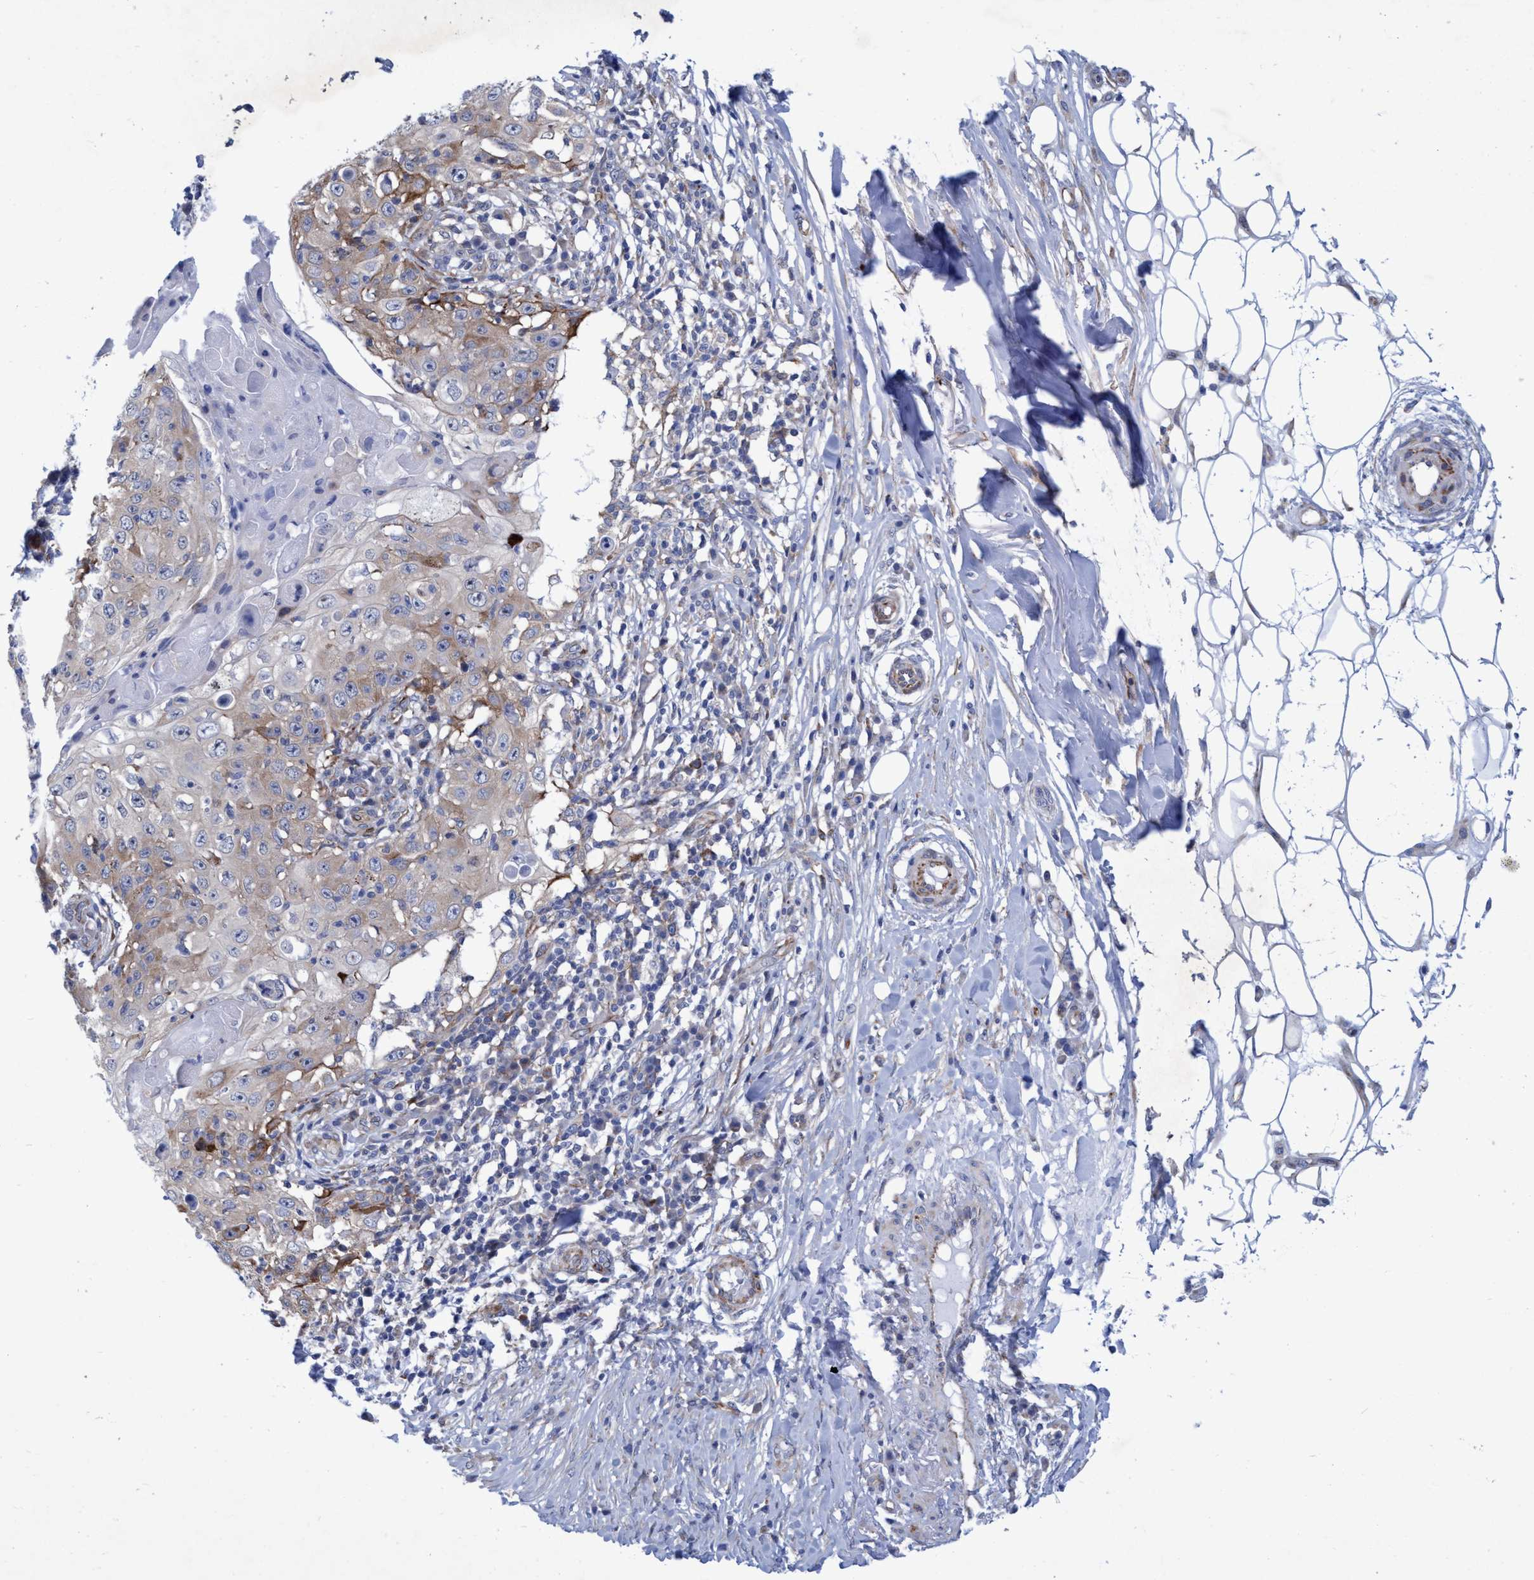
{"staining": {"intensity": "moderate", "quantity": "25%-75%", "location": "cytoplasmic/membranous"}, "tissue": "skin cancer", "cell_type": "Tumor cells", "image_type": "cancer", "snomed": [{"axis": "morphology", "description": "Squamous cell carcinoma, NOS"}, {"axis": "topography", "description": "Skin"}], "caption": "IHC image of skin cancer (squamous cell carcinoma) stained for a protein (brown), which demonstrates medium levels of moderate cytoplasmic/membranous positivity in about 25%-75% of tumor cells.", "gene": "R3HCC1", "patient": {"sex": "male", "age": 86}}